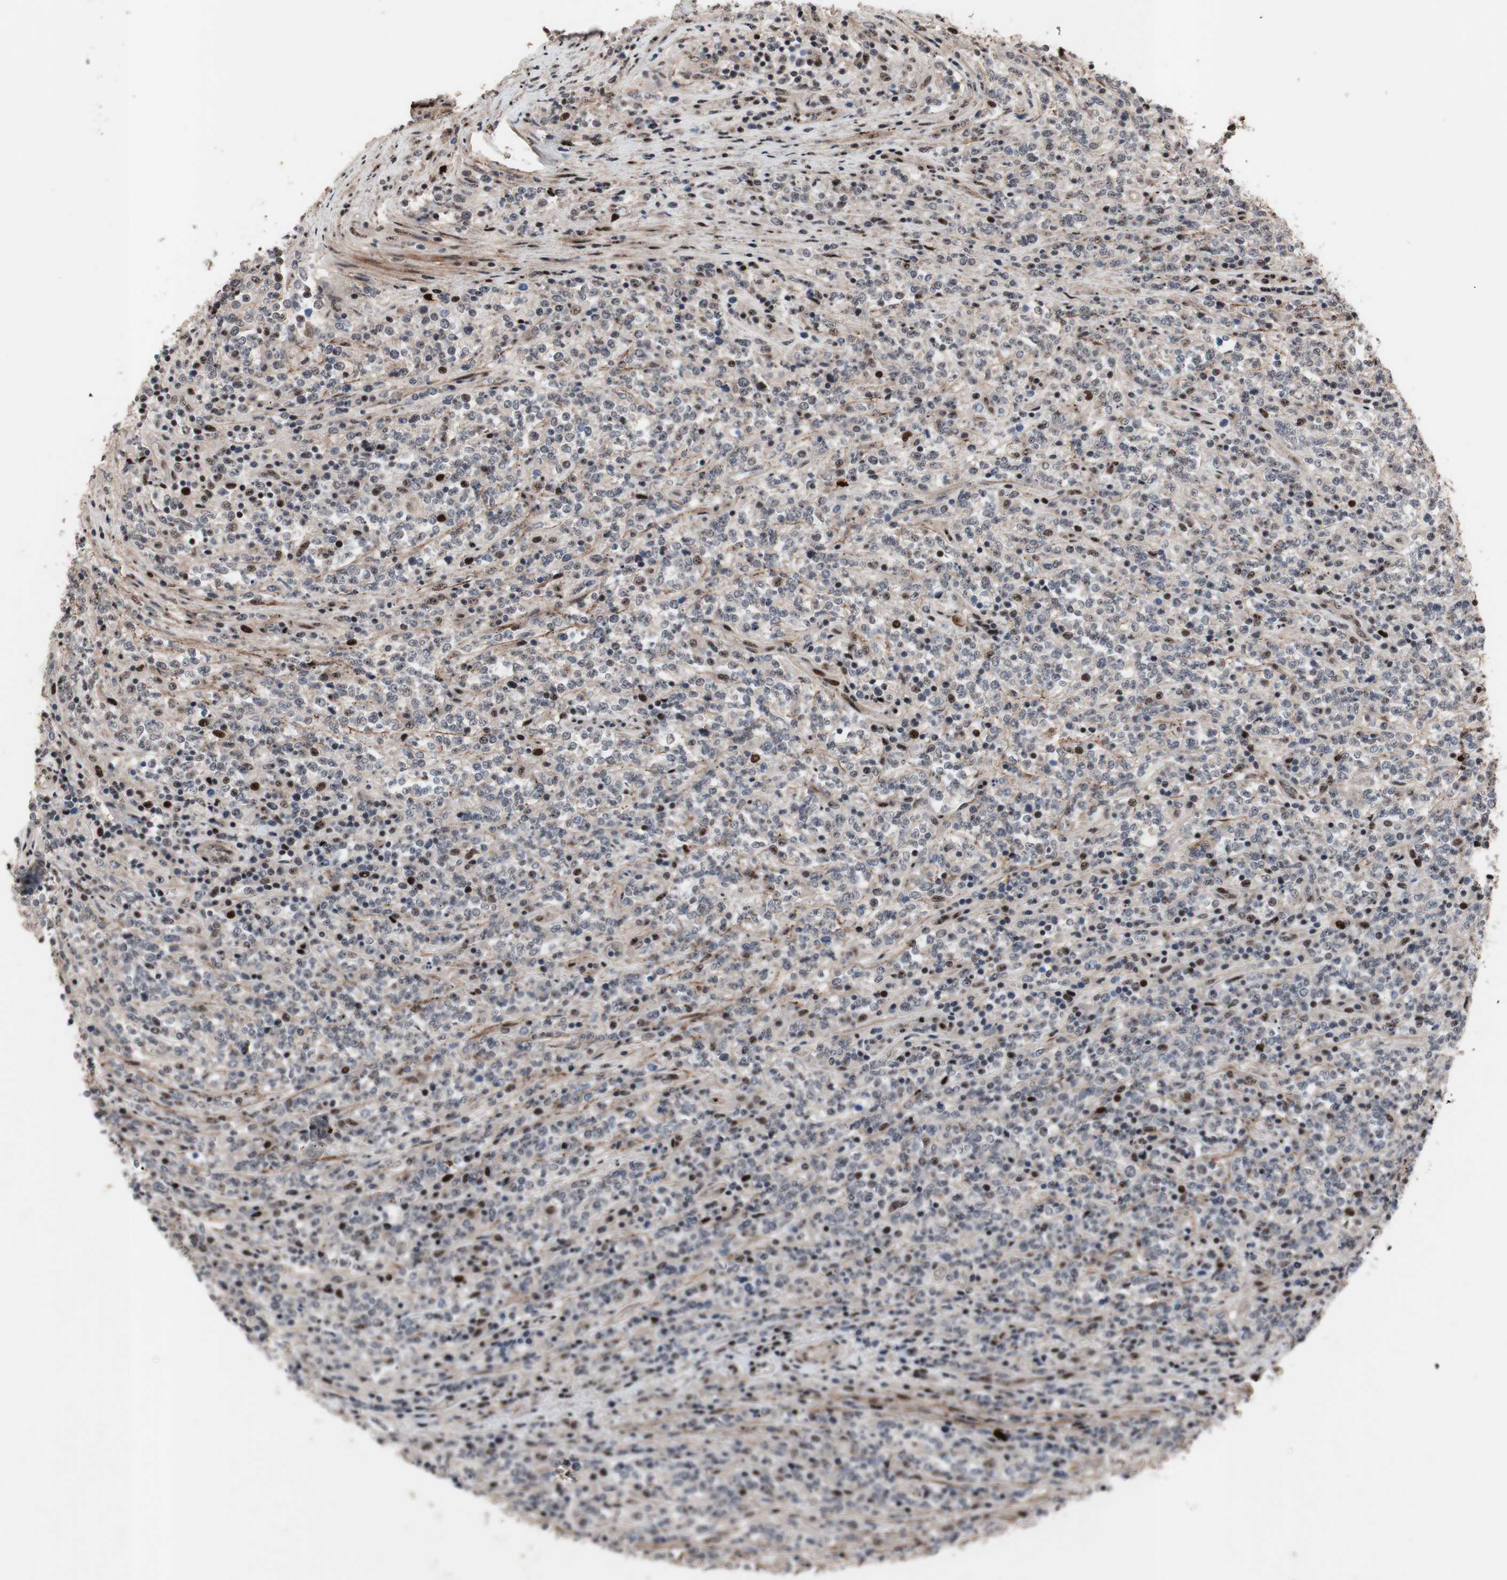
{"staining": {"intensity": "weak", "quantity": "<25%", "location": "nuclear"}, "tissue": "lymphoma", "cell_type": "Tumor cells", "image_type": "cancer", "snomed": [{"axis": "morphology", "description": "Malignant lymphoma, non-Hodgkin's type, High grade"}, {"axis": "topography", "description": "Soft tissue"}], "caption": "Lymphoma was stained to show a protein in brown. There is no significant positivity in tumor cells.", "gene": "SOX7", "patient": {"sex": "male", "age": 18}}